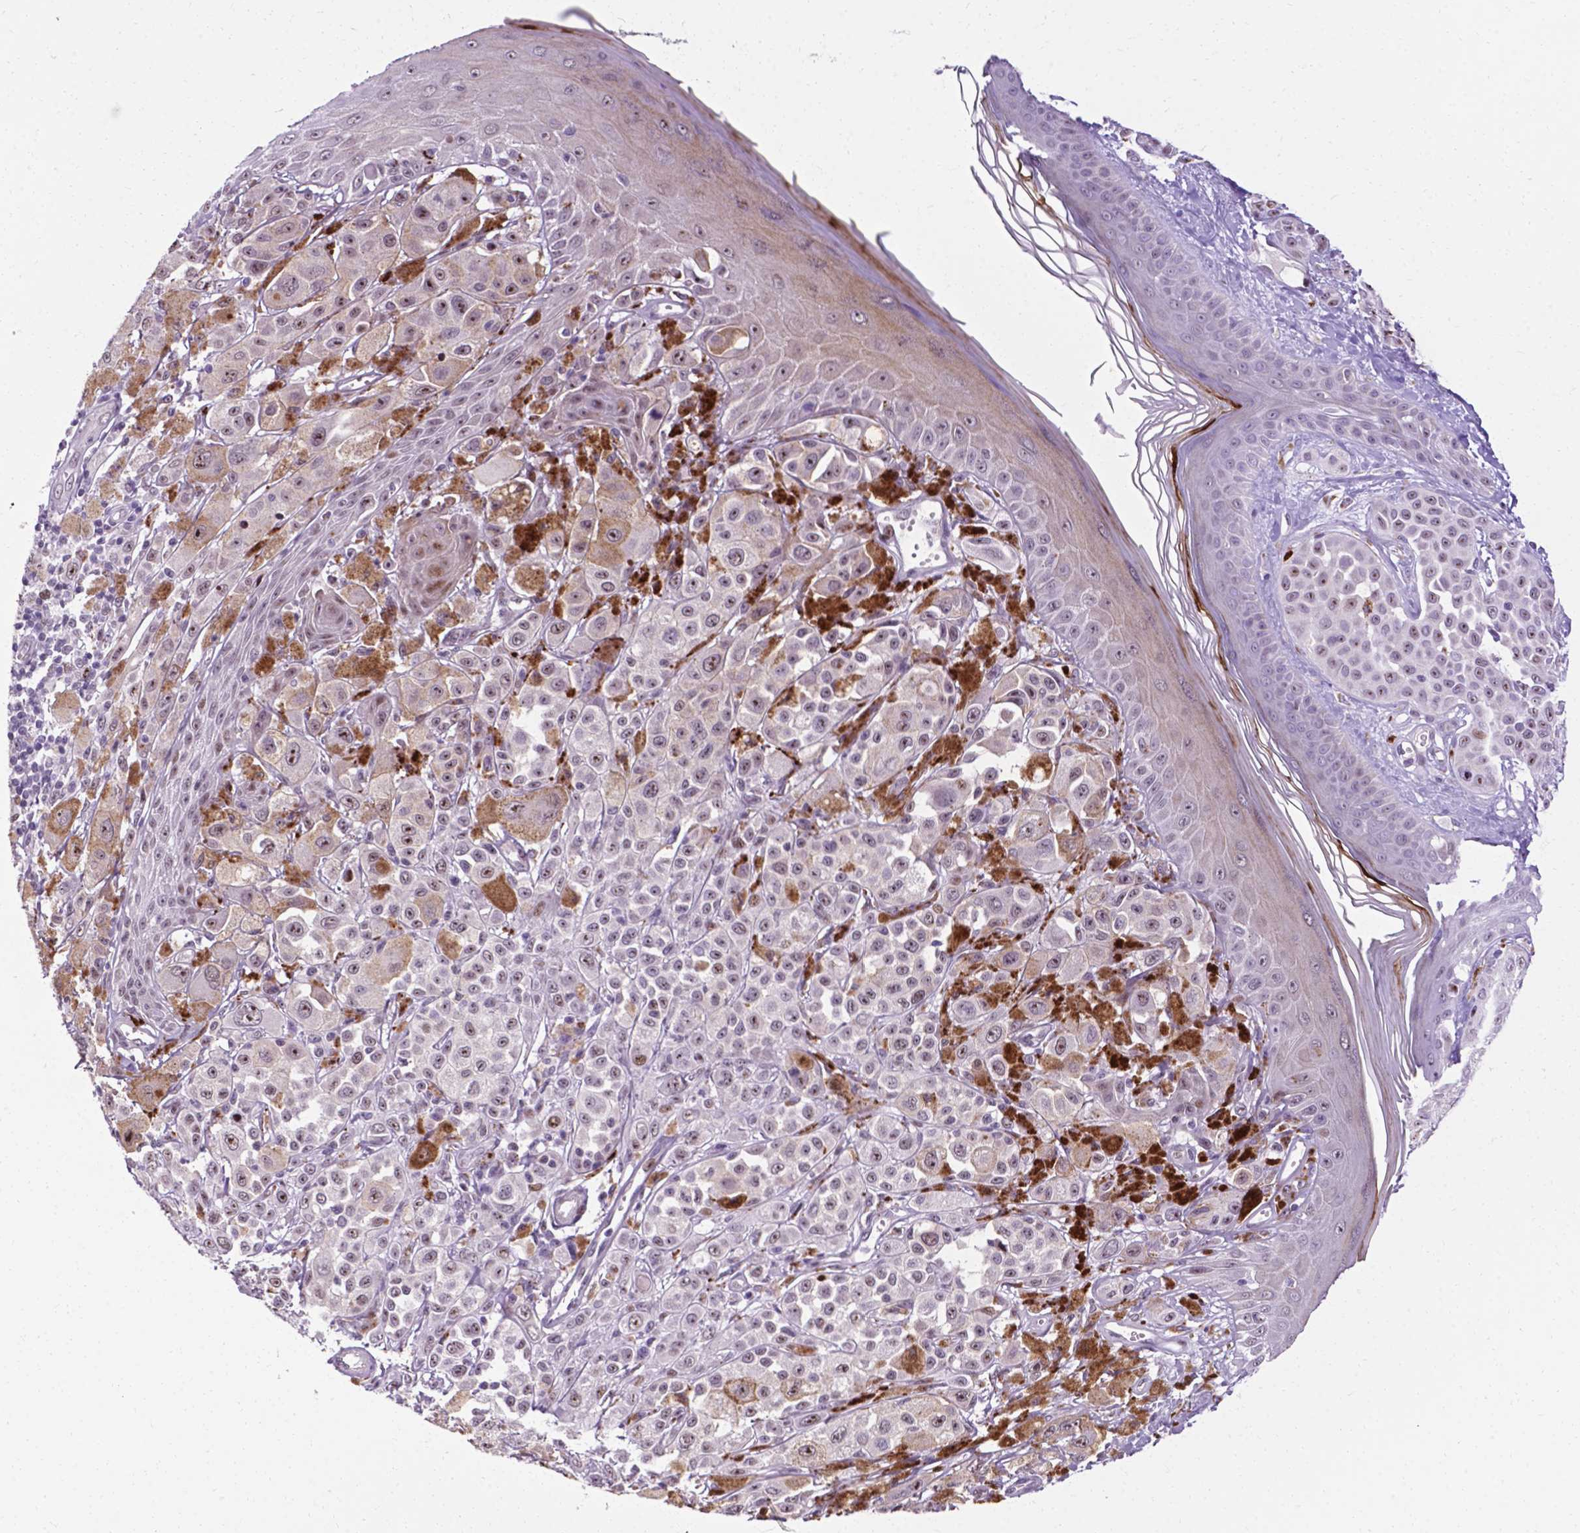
{"staining": {"intensity": "negative", "quantity": "none", "location": "none"}, "tissue": "melanoma", "cell_type": "Tumor cells", "image_type": "cancer", "snomed": [{"axis": "morphology", "description": "Malignant melanoma, NOS"}, {"axis": "topography", "description": "Skin"}], "caption": "Immunohistochemical staining of malignant melanoma exhibits no significant expression in tumor cells. (IHC, brightfield microscopy, high magnification).", "gene": "SMAD3", "patient": {"sex": "male", "age": 67}}